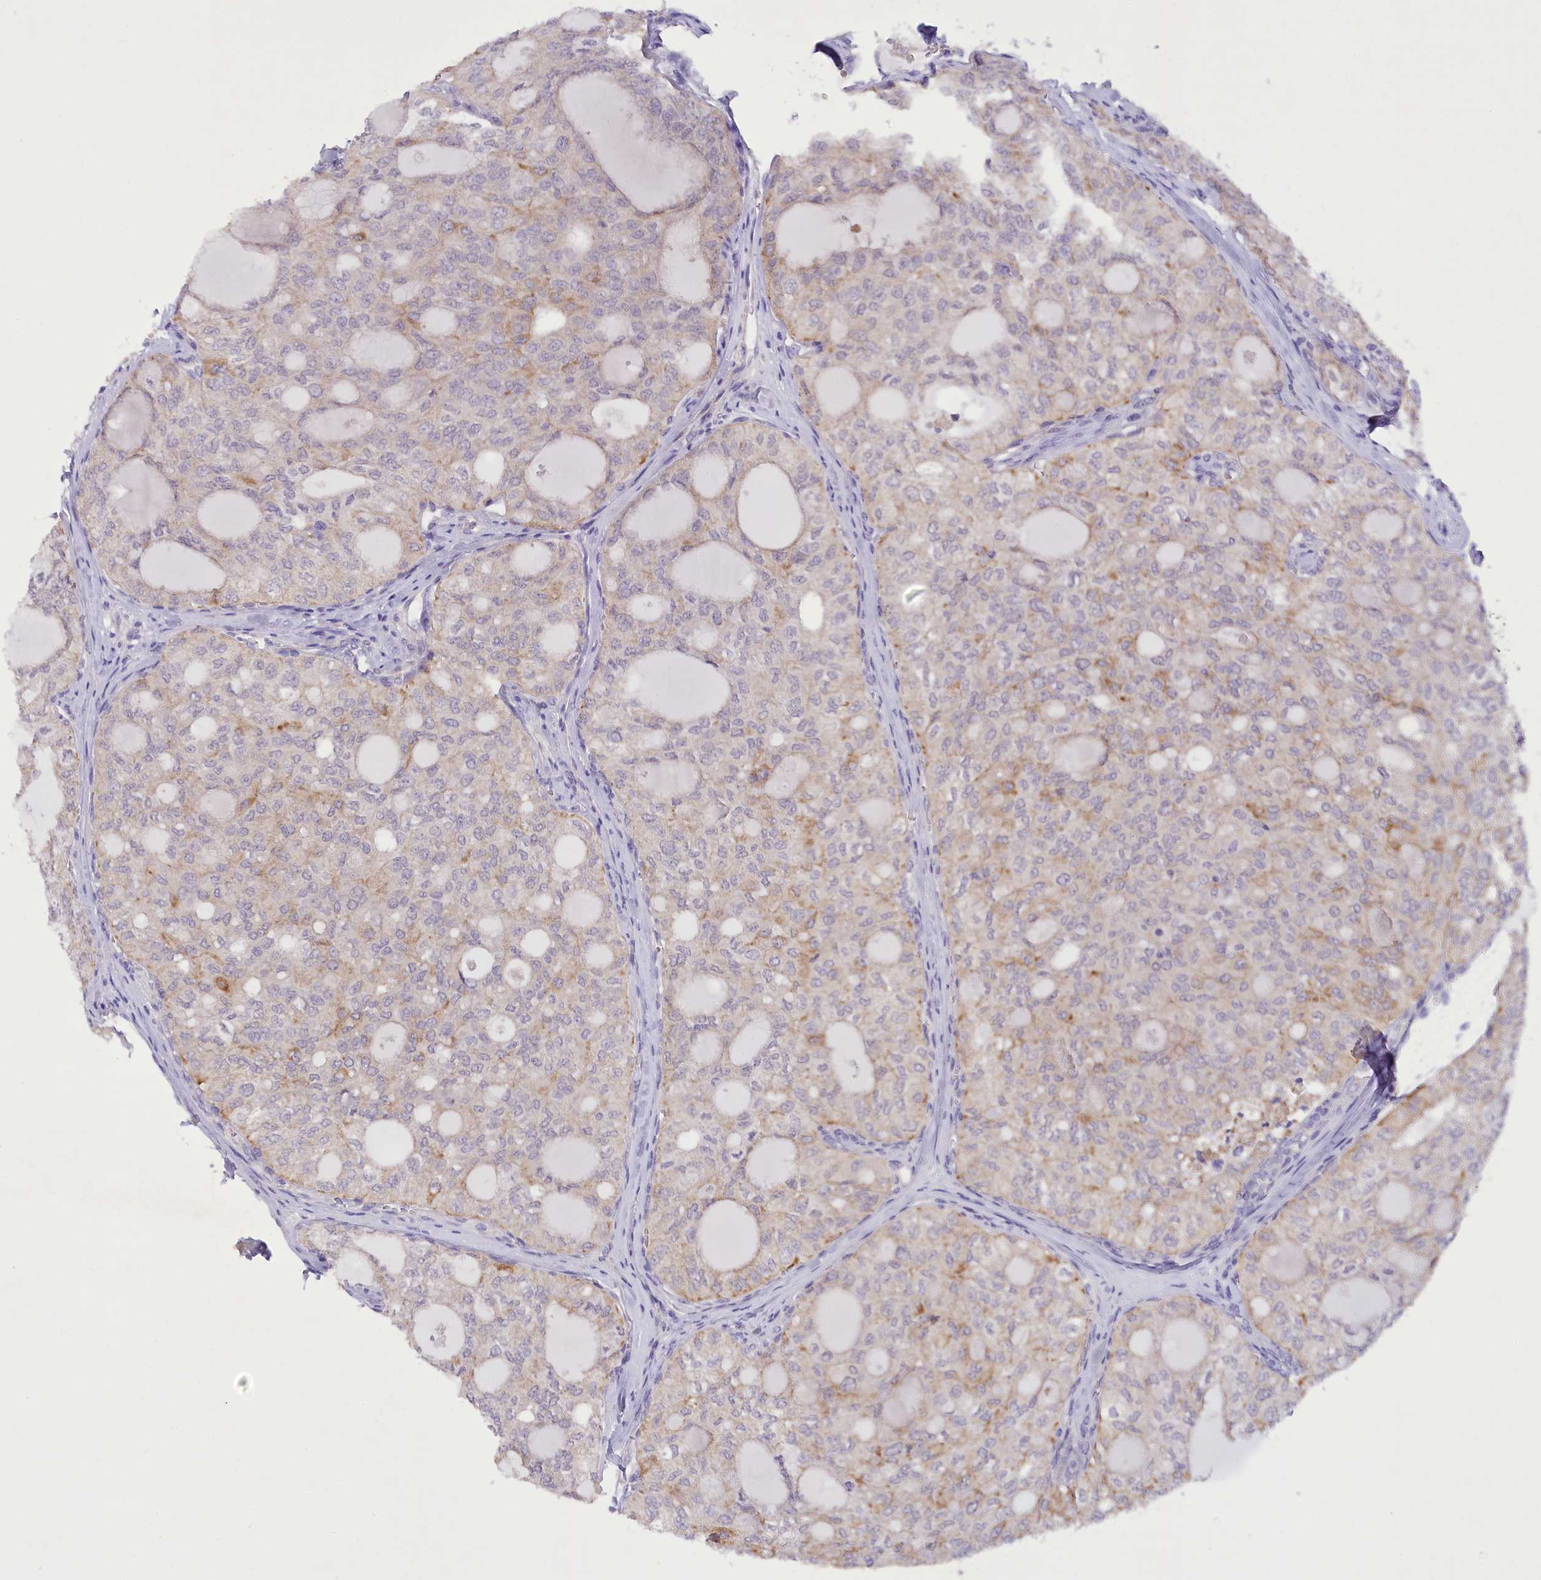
{"staining": {"intensity": "weak", "quantity": "<25%", "location": "cytoplasmic/membranous"}, "tissue": "thyroid cancer", "cell_type": "Tumor cells", "image_type": "cancer", "snomed": [{"axis": "morphology", "description": "Follicular adenoma carcinoma, NOS"}, {"axis": "topography", "description": "Thyroid gland"}], "caption": "IHC of human thyroid cancer (follicular adenoma carcinoma) demonstrates no staining in tumor cells. The staining was performed using DAB to visualize the protein expression in brown, while the nuclei were stained in blue with hematoxylin (Magnification: 20x).", "gene": "DCUN1D1", "patient": {"sex": "male", "age": 75}}